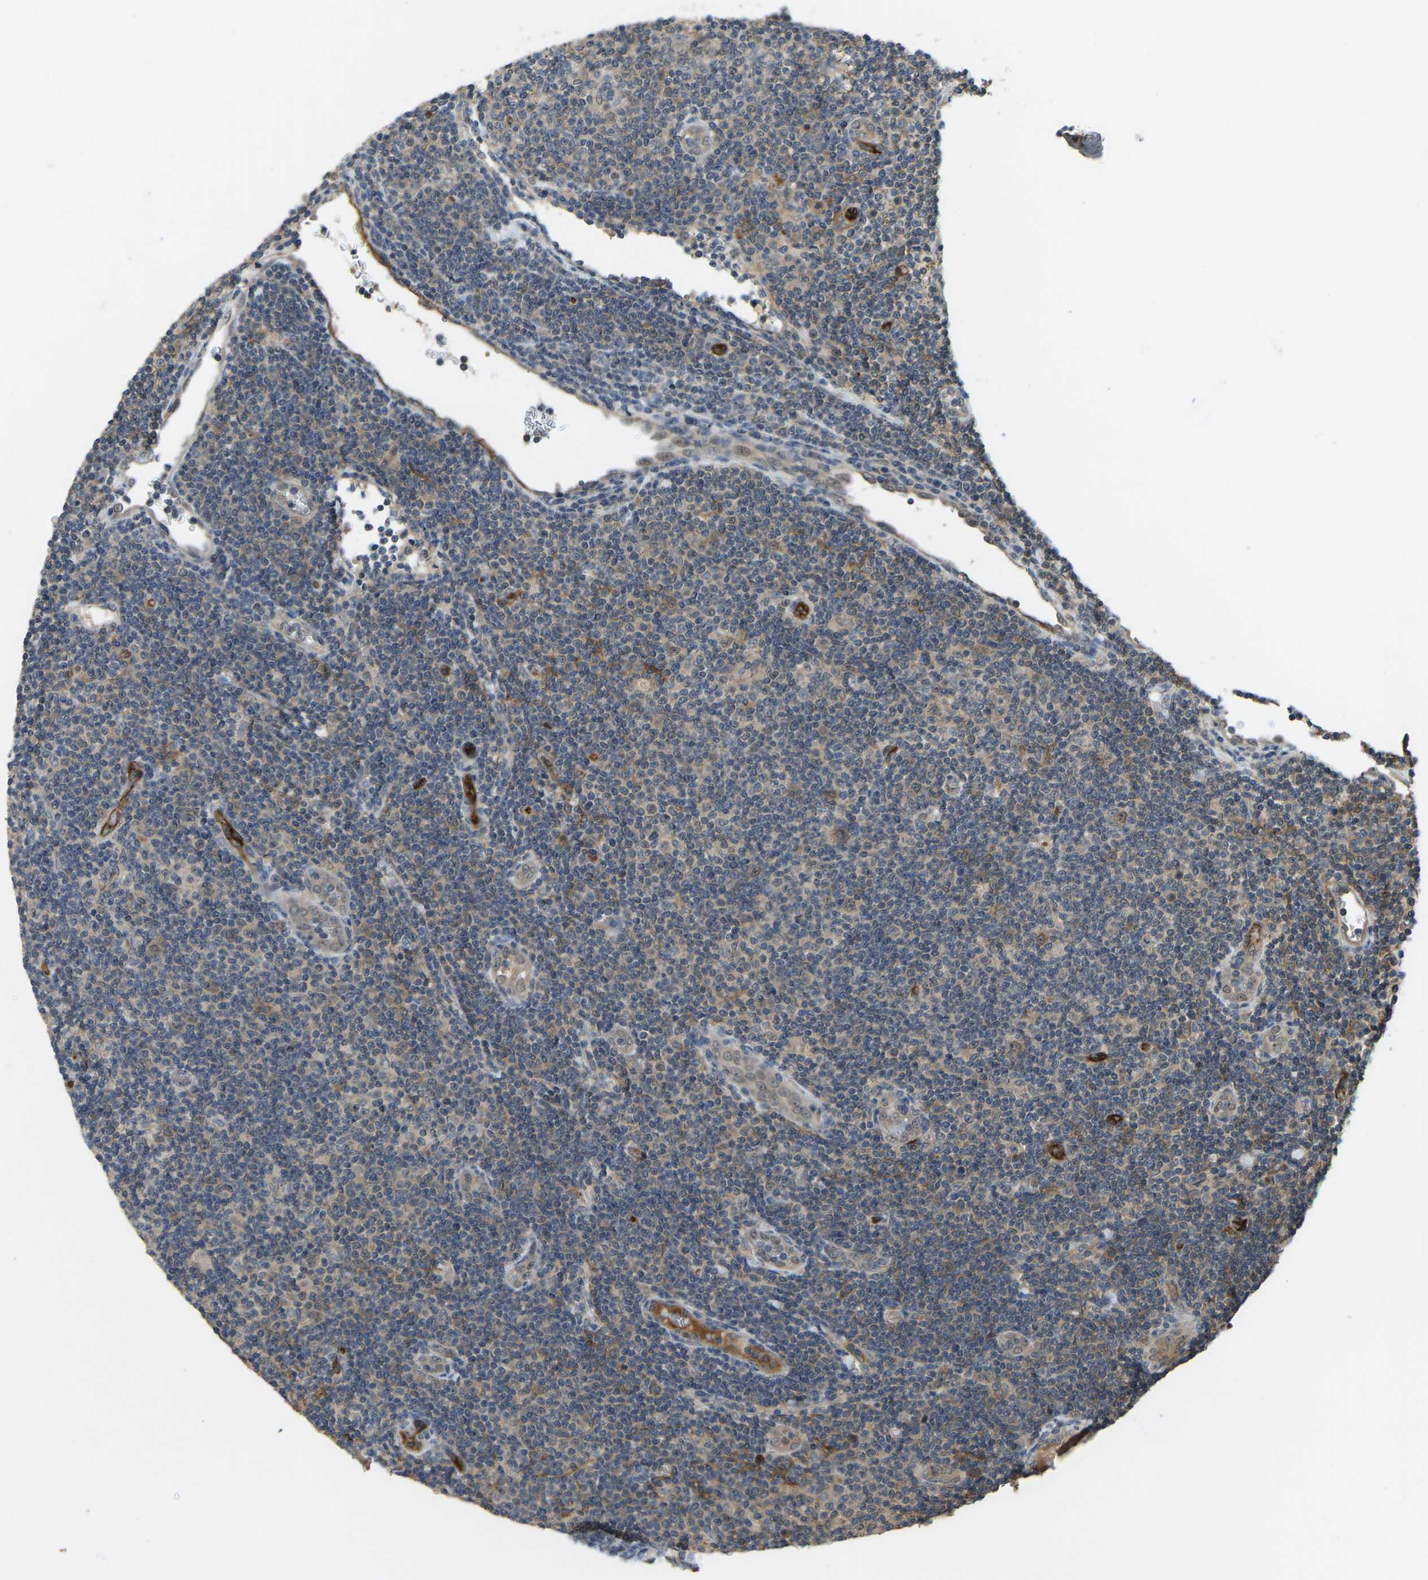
{"staining": {"intensity": "moderate", "quantity": "<25%", "location": "cytoplasmic/membranous"}, "tissue": "lymphoma", "cell_type": "Tumor cells", "image_type": "cancer", "snomed": [{"axis": "morphology", "description": "Malignant lymphoma, non-Hodgkin's type, Low grade"}, {"axis": "topography", "description": "Lymph node"}], "caption": "Human lymphoma stained for a protein (brown) displays moderate cytoplasmic/membranous positive expression in approximately <25% of tumor cells.", "gene": "CCT8", "patient": {"sex": "male", "age": 83}}